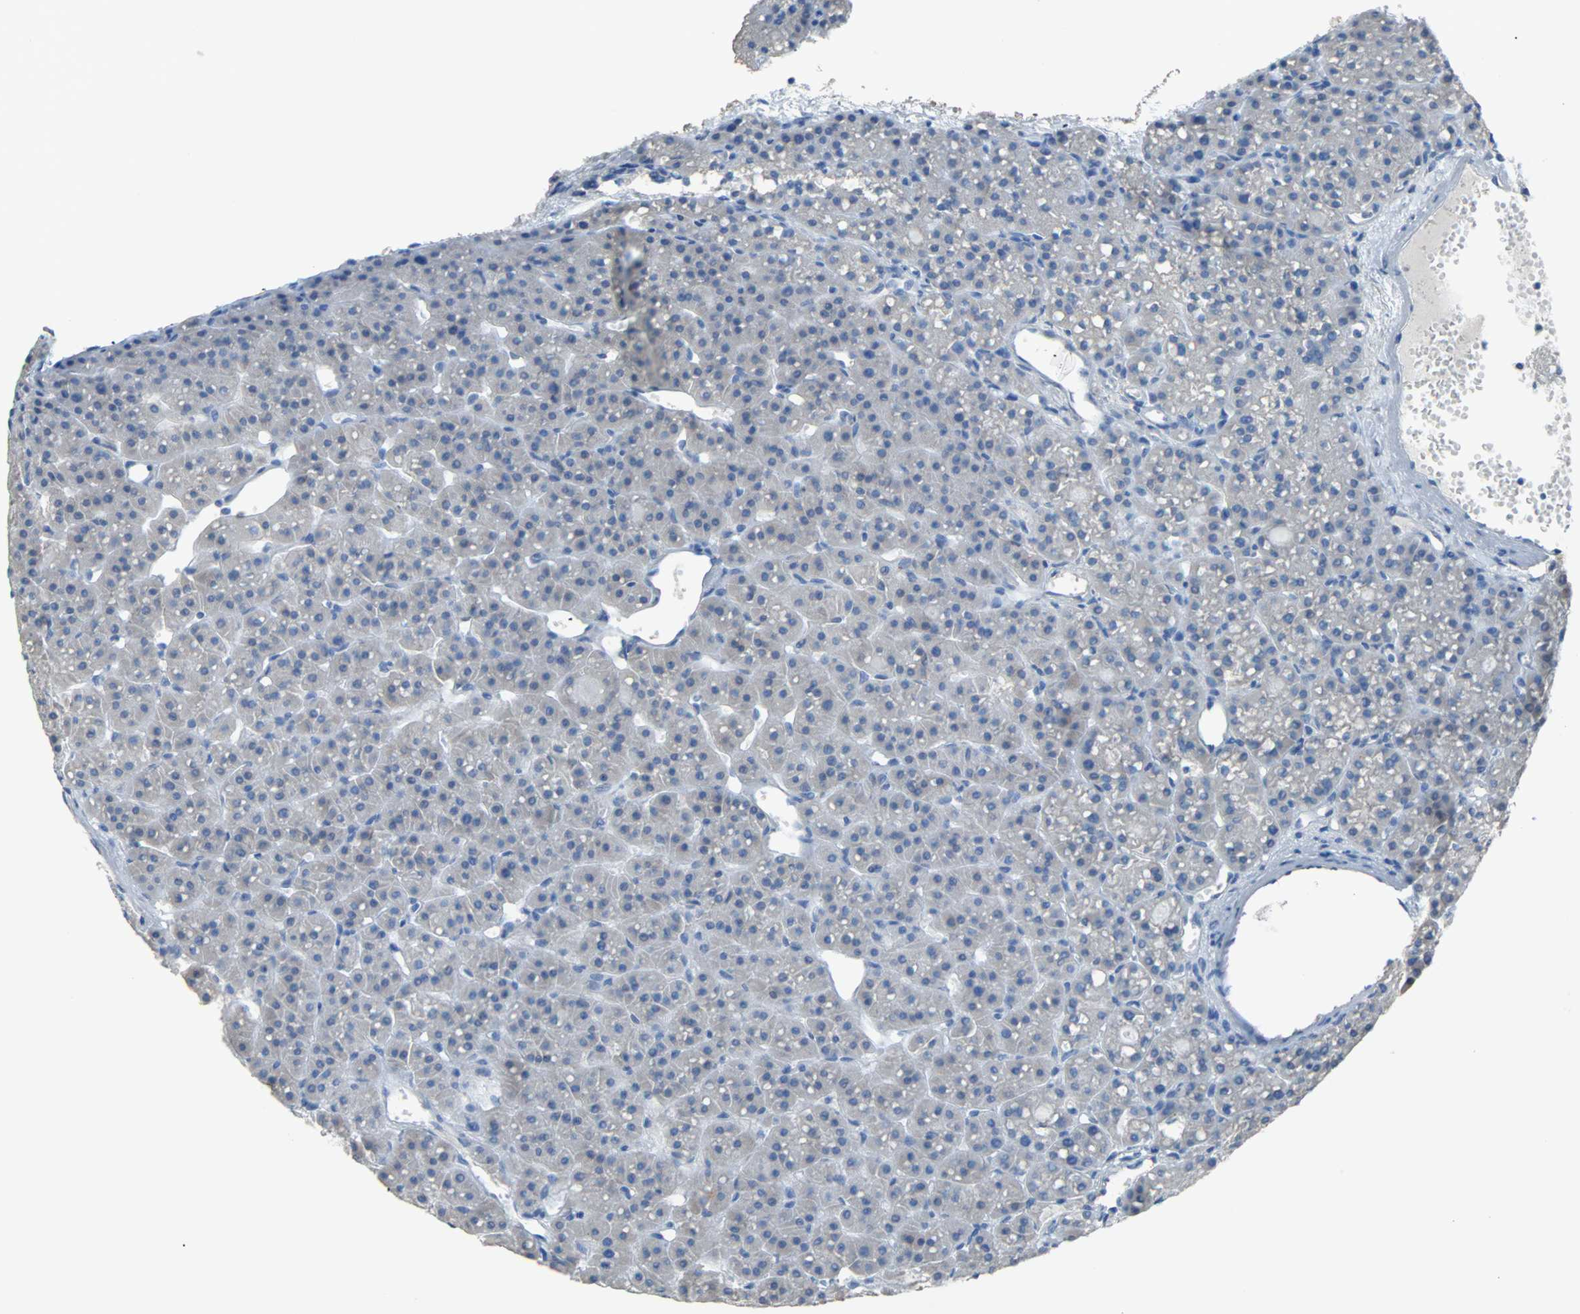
{"staining": {"intensity": "negative", "quantity": "none", "location": "none"}, "tissue": "parathyroid gland", "cell_type": "Glandular cells", "image_type": "normal", "snomed": [{"axis": "morphology", "description": "Normal tissue, NOS"}, {"axis": "topography", "description": "Parathyroid gland"}], "caption": "Human parathyroid gland stained for a protein using immunohistochemistry (IHC) reveals no staining in glandular cells.", "gene": "PDPN", "patient": {"sex": "female", "age": 76}}